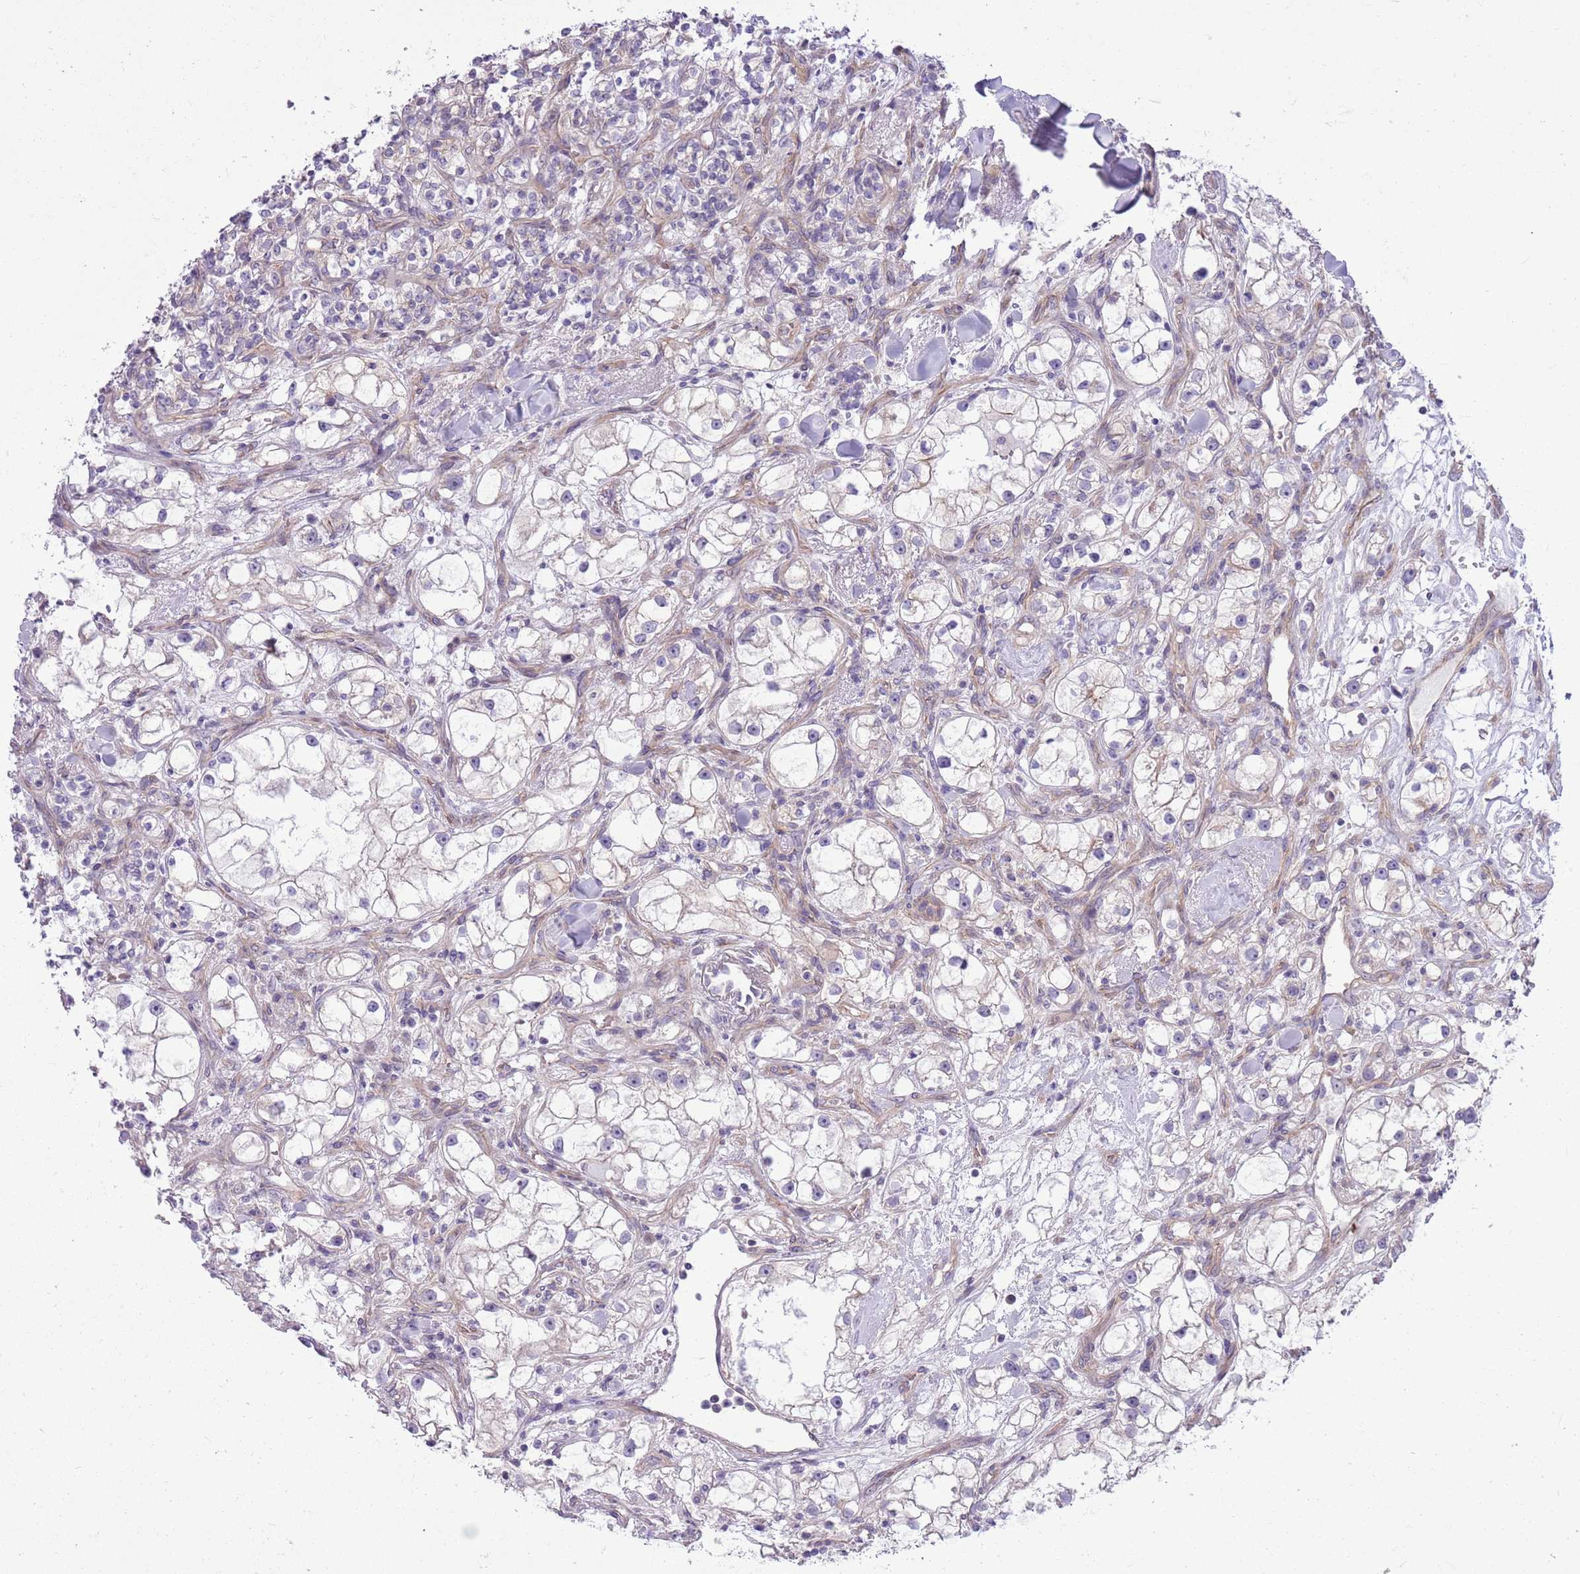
{"staining": {"intensity": "weak", "quantity": "<25%", "location": "cytoplasmic/membranous"}, "tissue": "renal cancer", "cell_type": "Tumor cells", "image_type": "cancer", "snomed": [{"axis": "morphology", "description": "Adenocarcinoma, NOS"}, {"axis": "topography", "description": "Kidney"}], "caption": "This is an immunohistochemistry photomicrograph of renal cancer (adenocarcinoma). There is no positivity in tumor cells.", "gene": "PARP8", "patient": {"sex": "male", "age": 77}}